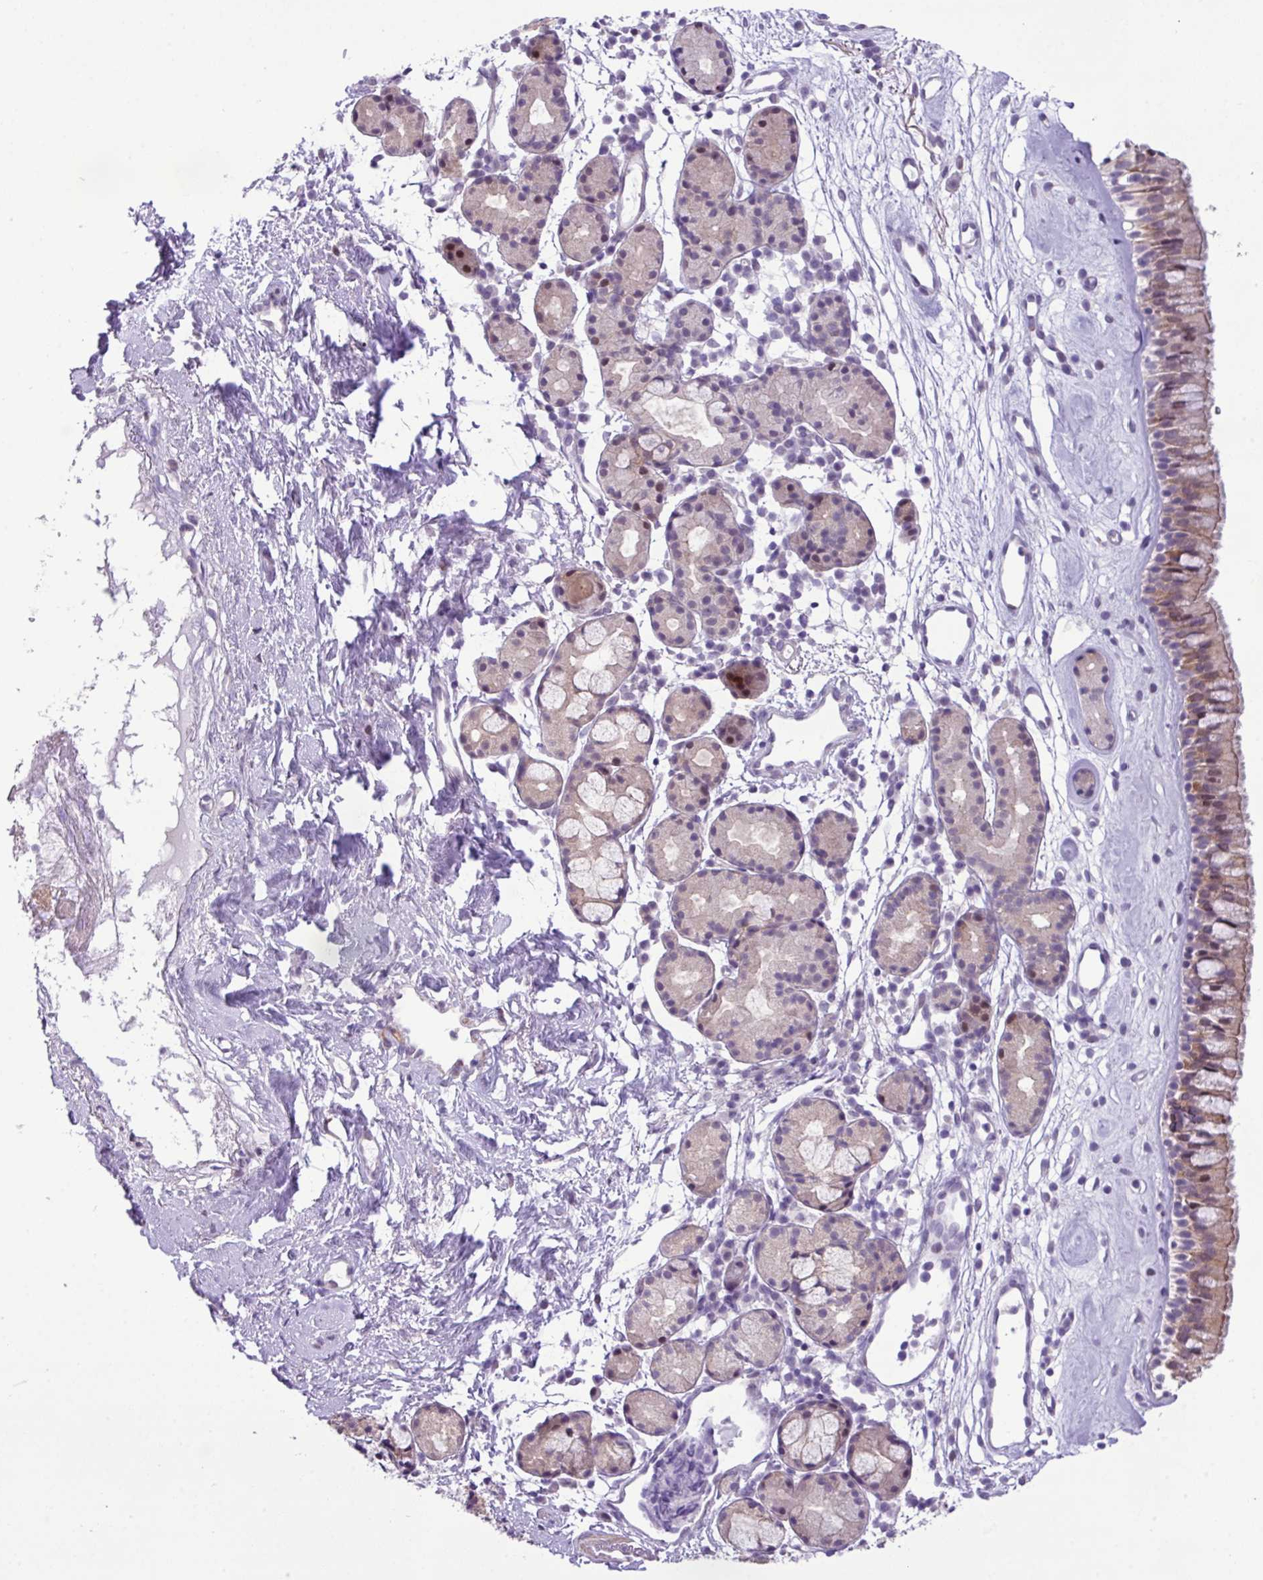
{"staining": {"intensity": "weak", "quantity": "25%-75%", "location": "cytoplasmic/membranous"}, "tissue": "nasopharynx", "cell_type": "Respiratory epithelial cells", "image_type": "normal", "snomed": [{"axis": "morphology", "description": "Normal tissue, NOS"}, {"axis": "topography", "description": "Nasopharynx"}], "caption": "An immunohistochemistry photomicrograph of normal tissue is shown. Protein staining in brown shows weak cytoplasmic/membranous positivity in nasopharynx within respiratory epithelial cells.", "gene": "YLPM1", "patient": {"sex": "male", "age": 82}}